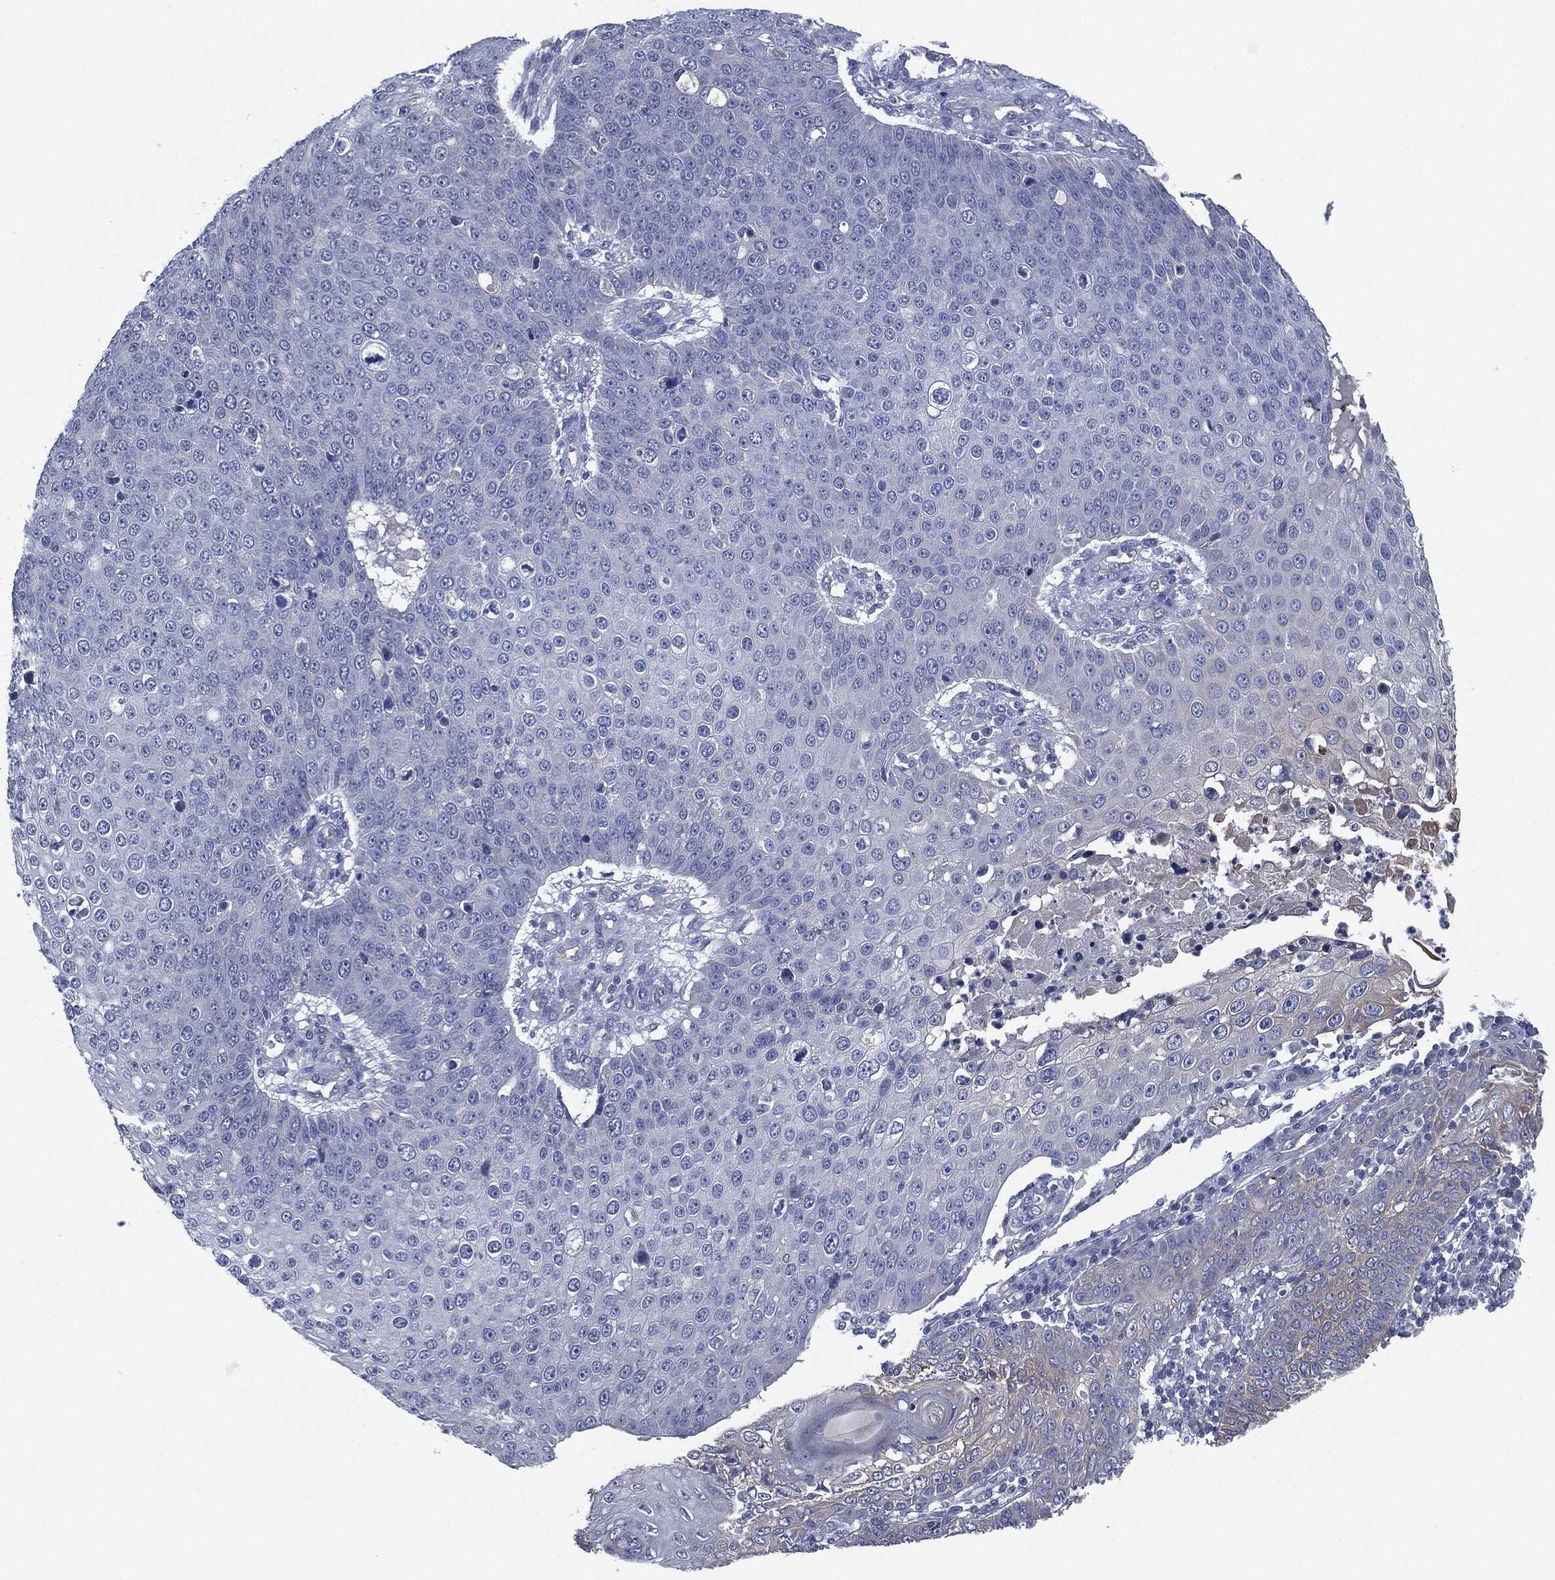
{"staining": {"intensity": "negative", "quantity": "none", "location": "none"}, "tissue": "skin cancer", "cell_type": "Tumor cells", "image_type": "cancer", "snomed": [{"axis": "morphology", "description": "Squamous cell carcinoma, NOS"}, {"axis": "topography", "description": "Skin"}], "caption": "This is an immunohistochemistry image of skin cancer. There is no expression in tumor cells.", "gene": "SHROOM2", "patient": {"sex": "male", "age": 71}}